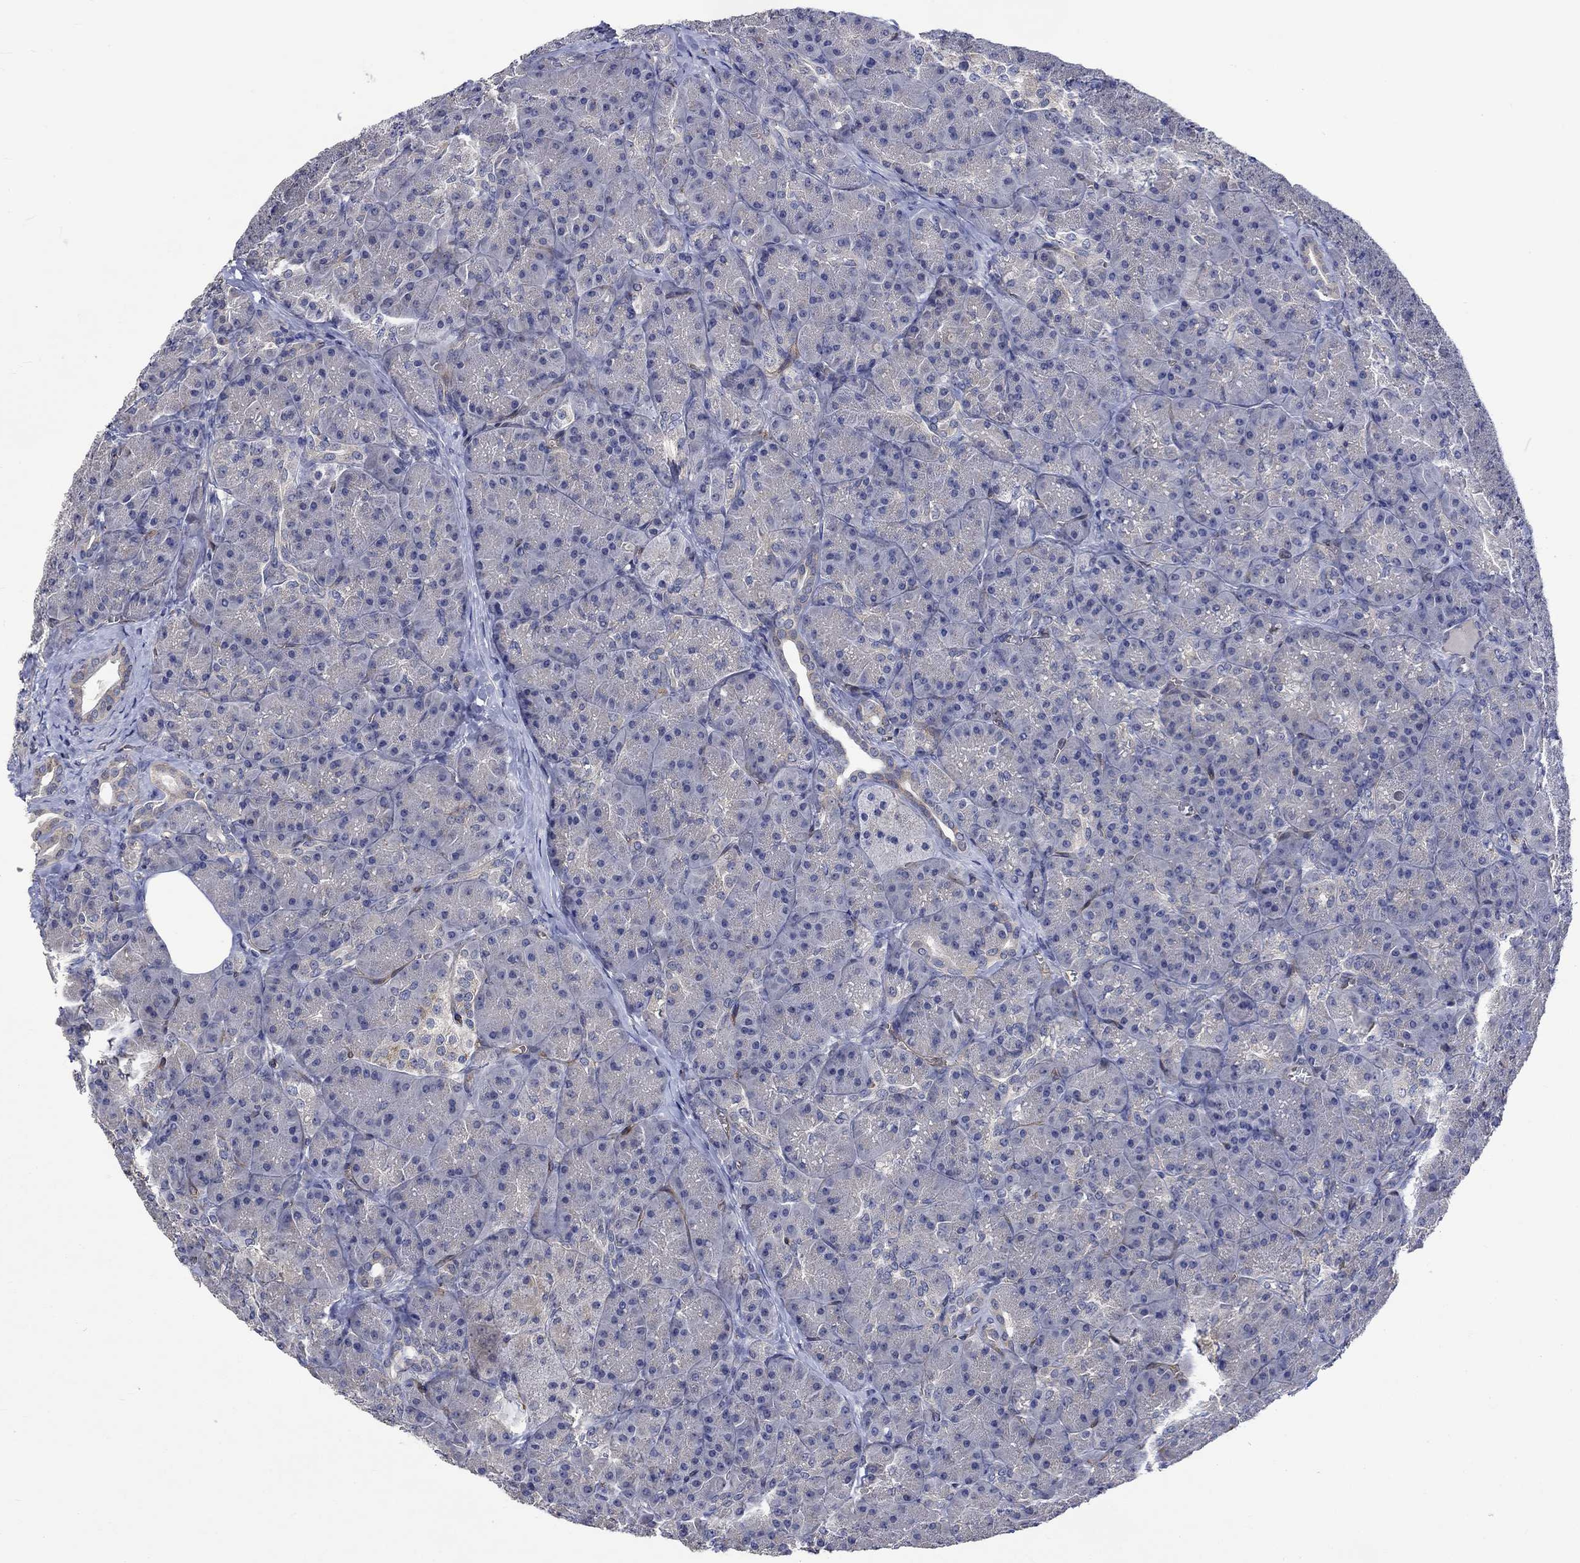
{"staining": {"intensity": "weak", "quantity": "<25%", "location": "cytoplasmic/membranous"}, "tissue": "pancreas", "cell_type": "Exocrine glandular cells", "image_type": "normal", "snomed": [{"axis": "morphology", "description": "Normal tissue, NOS"}, {"axis": "topography", "description": "Pancreas"}], "caption": "Immunohistochemistry micrograph of normal pancreas: pancreas stained with DAB (3,3'-diaminobenzidine) displays no significant protein expression in exocrine glandular cells. The staining is performed using DAB (3,3'-diaminobenzidine) brown chromogen with nuclei counter-stained in using hematoxylin.", "gene": "GJA5", "patient": {"sex": "male", "age": 57}}